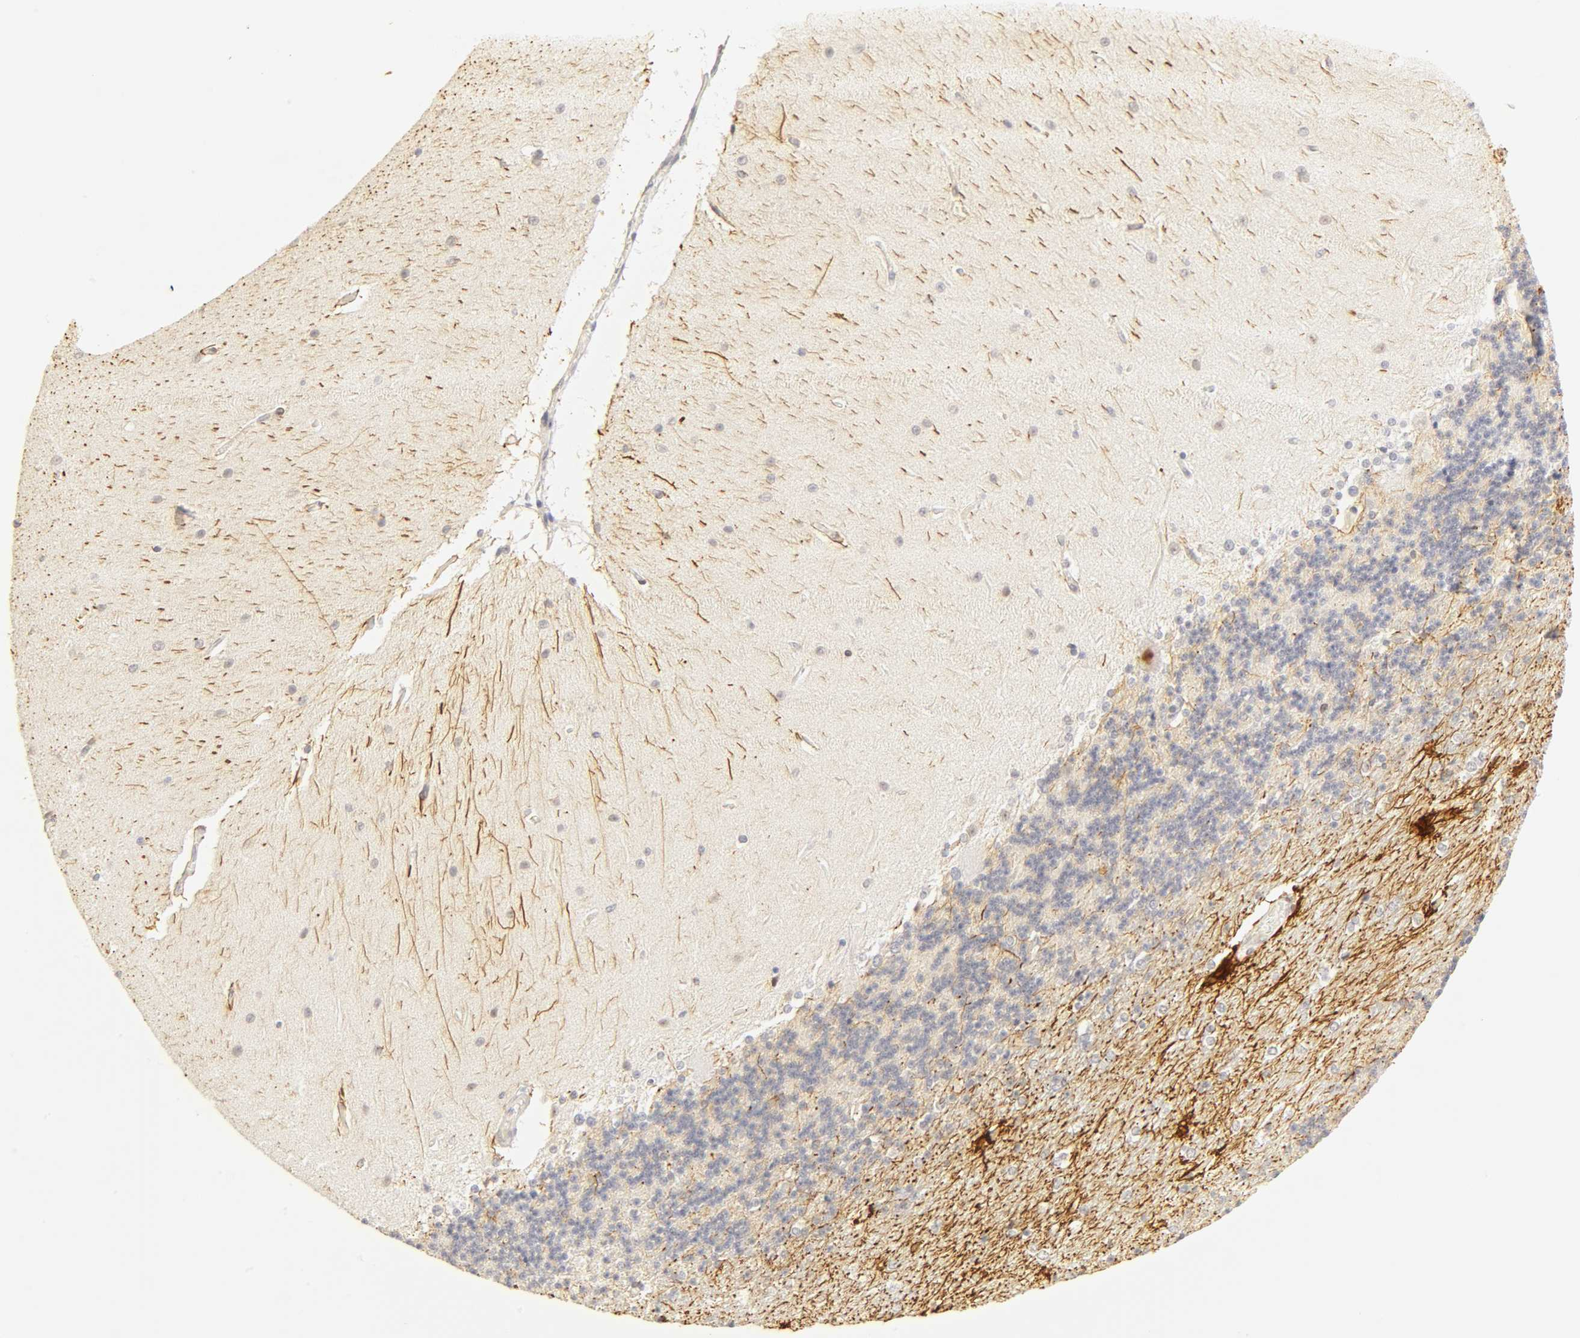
{"staining": {"intensity": "weak", "quantity": "25%-75%", "location": "cytoplasmic/membranous"}, "tissue": "cerebellum", "cell_type": "Cells in granular layer", "image_type": "normal", "snomed": [{"axis": "morphology", "description": "Normal tissue, NOS"}, {"axis": "topography", "description": "Cerebellum"}], "caption": "Immunohistochemical staining of unremarkable human cerebellum exhibits low levels of weak cytoplasmic/membranous positivity in approximately 25%-75% of cells in granular layer. (brown staining indicates protein expression, while blue staining denotes nuclei).", "gene": "MNAT1", "patient": {"sex": "female", "age": 54}}